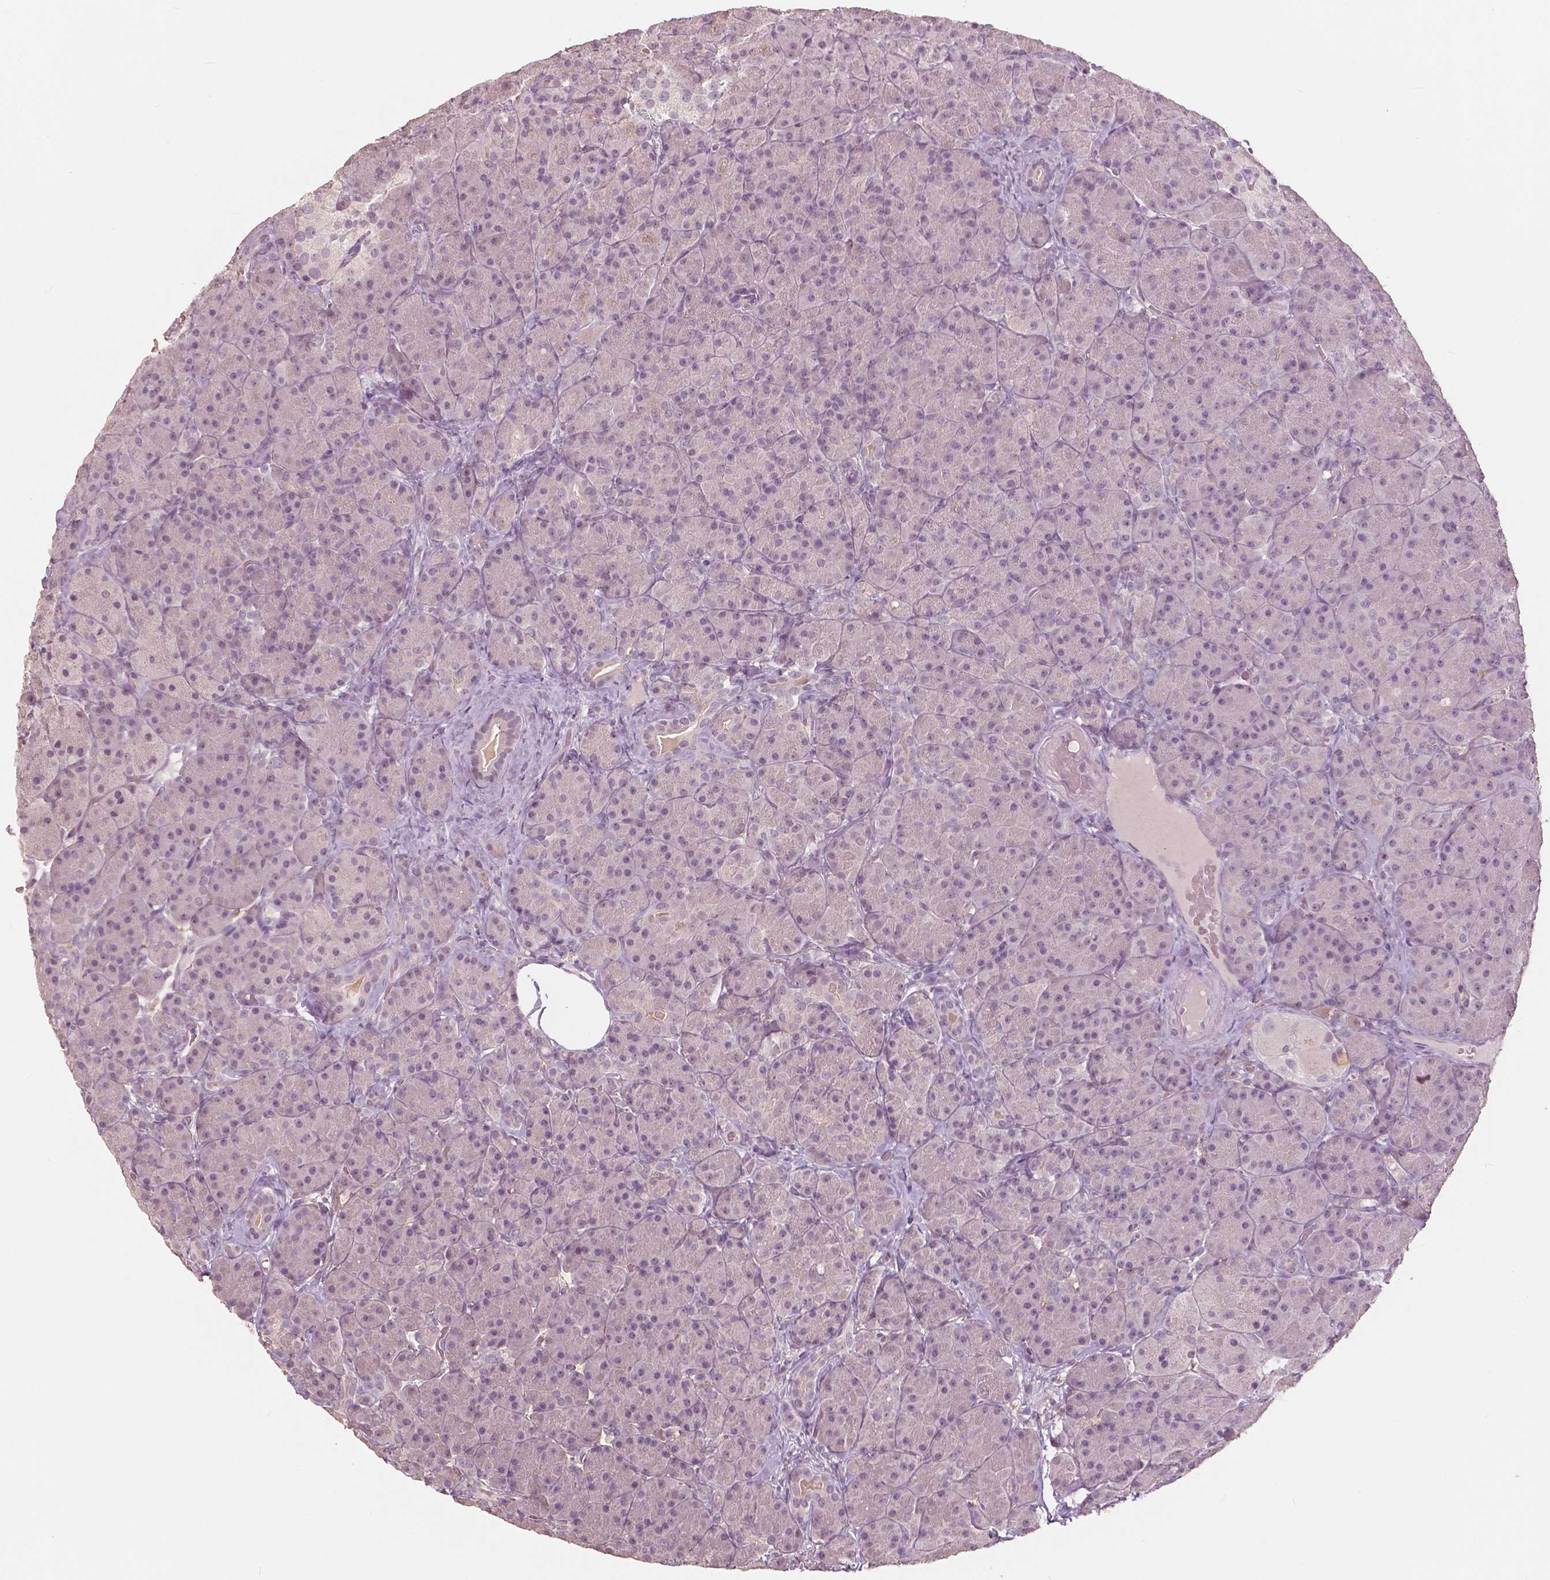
{"staining": {"intensity": "weak", "quantity": "<25%", "location": "nuclear"}, "tissue": "pancreas", "cell_type": "Exocrine glandular cells", "image_type": "normal", "snomed": [{"axis": "morphology", "description": "Normal tissue, NOS"}, {"axis": "topography", "description": "Pancreas"}], "caption": "This is an immunohistochemistry (IHC) photomicrograph of benign pancreas. There is no staining in exocrine glandular cells.", "gene": "NANOG", "patient": {"sex": "male", "age": 57}}